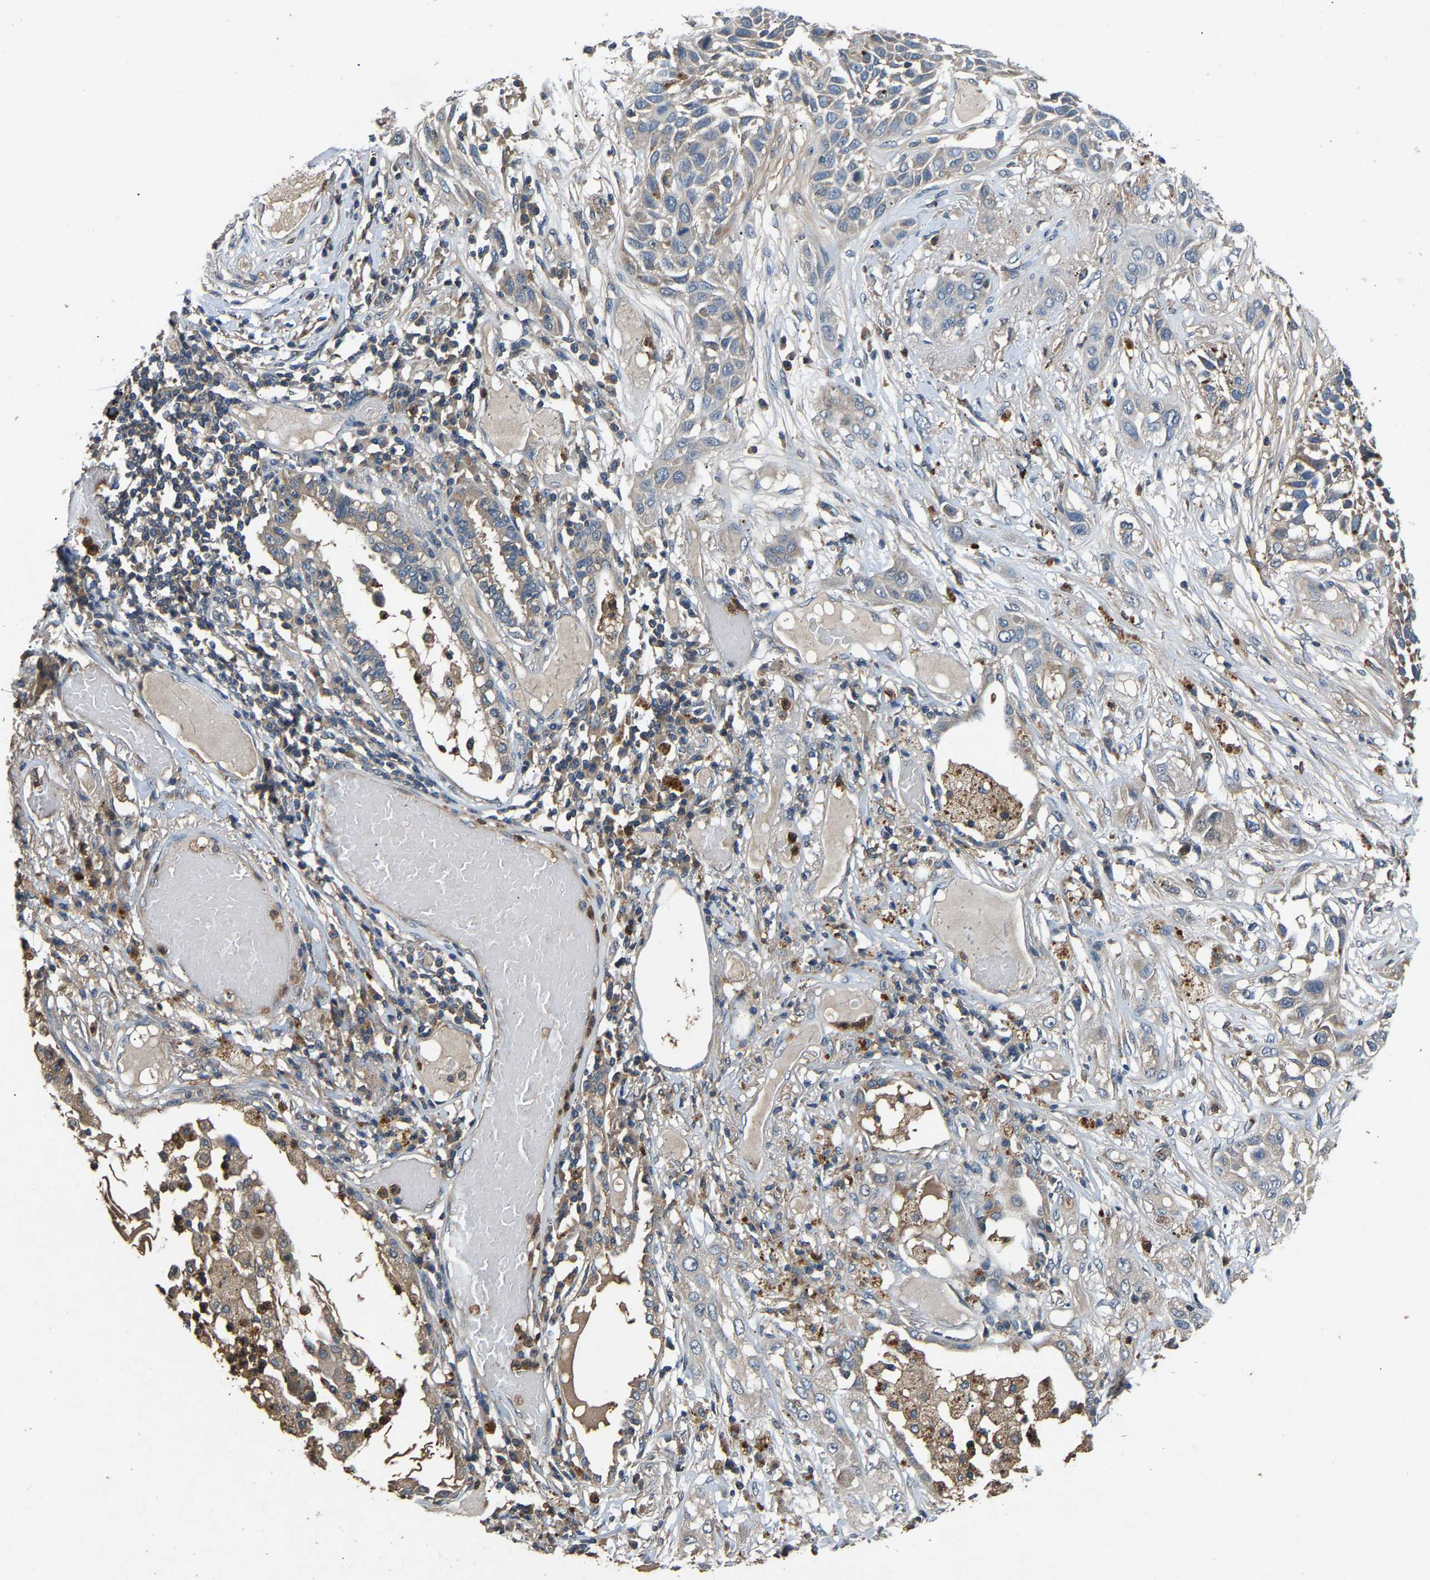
{"staining": {"intensity": "negative", "quantity": "none", "location": "none"}, "tissue": "lung cancer", "cell_type": "Tumor cells", "image_type": "cancer", "snomed": [{"axis": "morphology", "description": "Squamous cell carcinoma, NOS"}, {"axis": "topography", "description": "Lung"}], "caption": "The immunohistochemistry (IHC) histopathology image has no significant positivity in tumor cells of lung squamous cell carcinoma tissue. (IHC, brightfield microscopy, high magnification).", "gene": "PPID", "patient": {"sex": "male", "age": 71}}